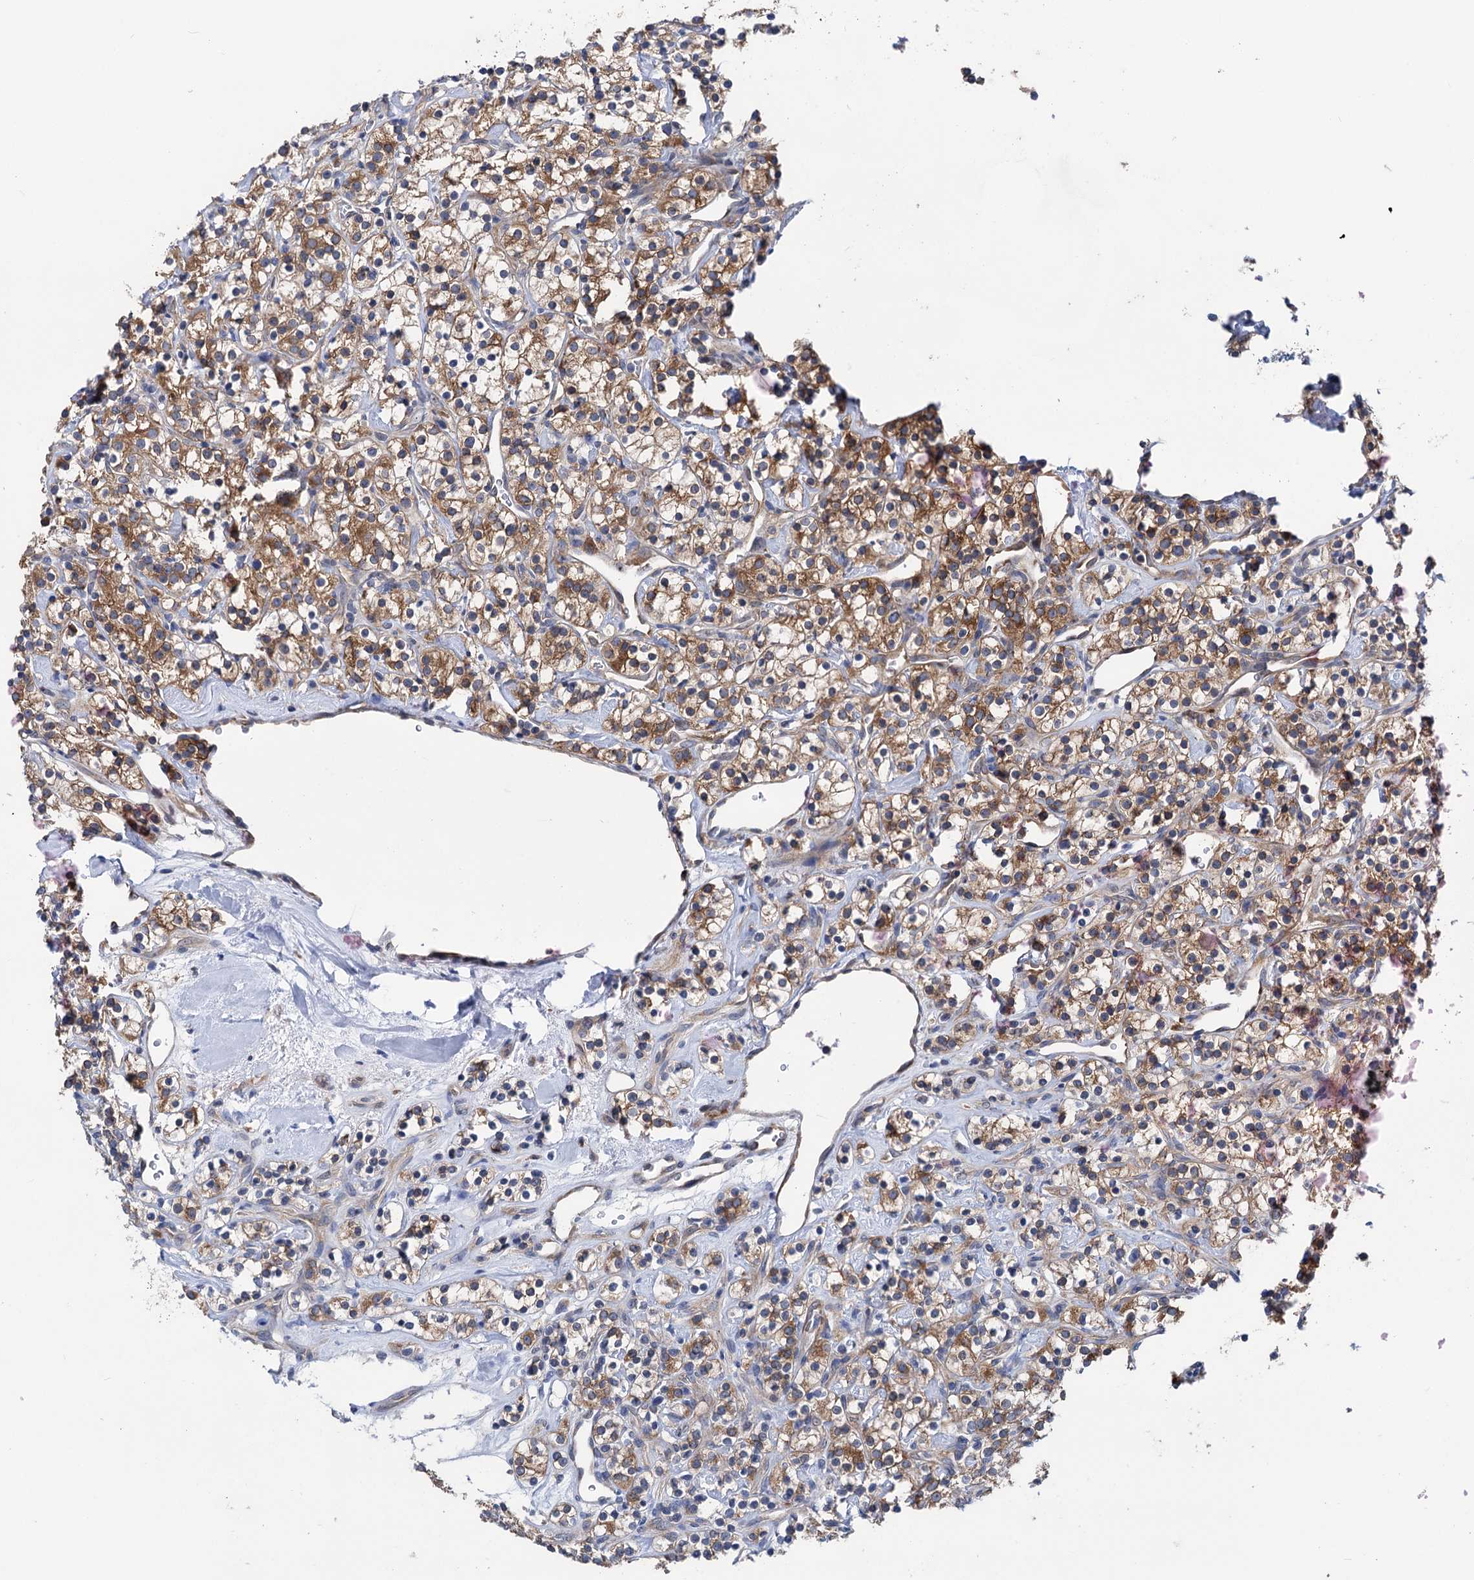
{"staining": {"intensity": "moderate", "quantity": ">75%", "location": "cytoplasmic/membranous"}, "tissue": "renal cancer", "cell_type": "Tumor cells", "image_type": "cancer", "snomed": [{"axis": "morphology", "description": "Adenocarcinoma, NOS"}, {"axis": "topography", "description": "Kidney"}], "caption": "Renal cancer (adenocarcinoma) stained with IHC reveals moderate cytoplasmic/membranous positivity in about >75% of tumor cells. Using DAB (3,3'-diaminobenzidine) (brown) and hematoxylin (blue) stains, captured at high magnification using brightfield microscopy.", "gene": "ZNRD2", "patient": {"sex": "male", "age": 77}}